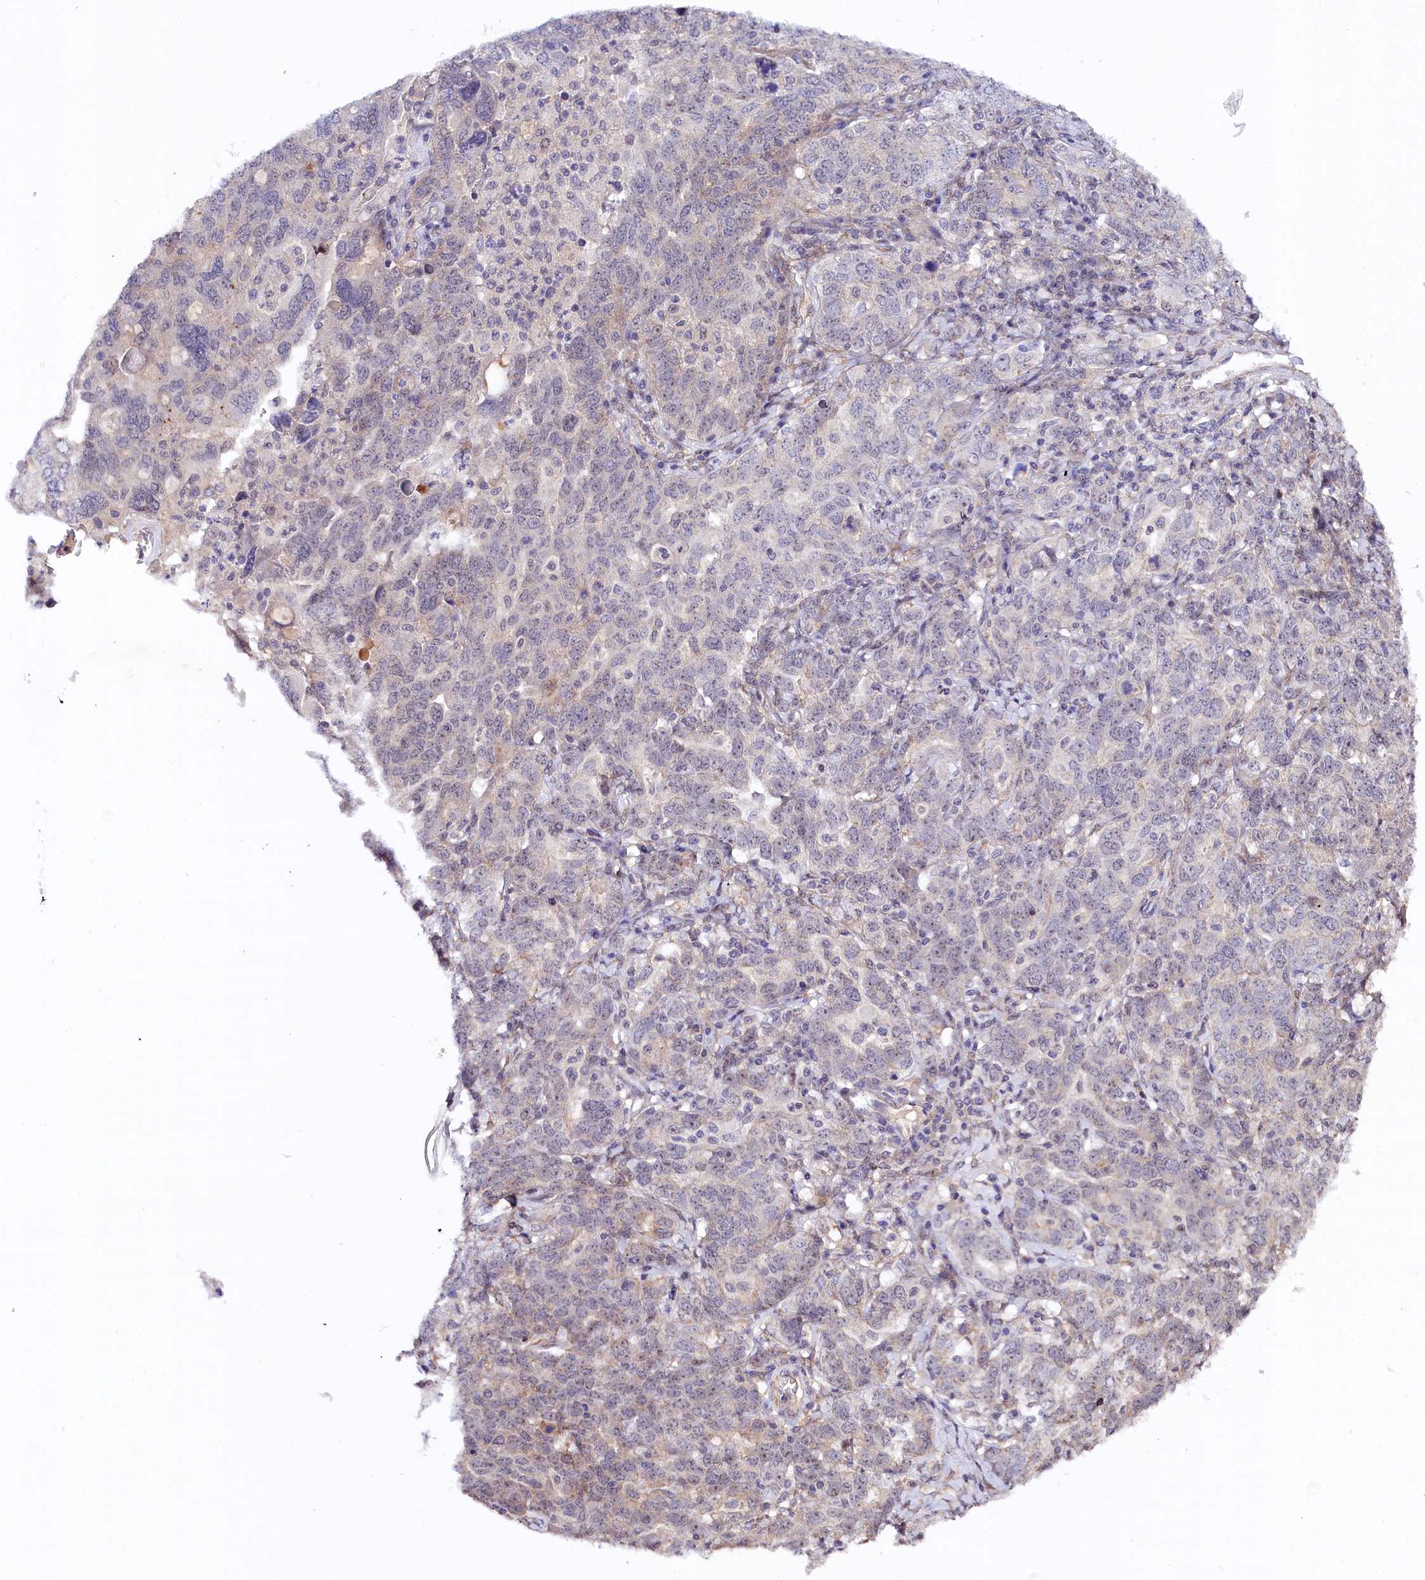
{"staining": {"intensity": "weak", "quantity": "<25%", "location": "cytoplasmic/membranous"}, "tissue": "ovarian cancer", "cell_type": "Tumor cells", "image_type": "cancer", "snomed": [{"axis": "morphology", "description": "Carcinoma, endometroid"}, {"axis": "topography", "description": "Ovary"}], "caption": "Immunohistochemical staining of human endometroid carcinoma (ovarian) shows no significant staining in tumor cells.", "gene": "PHLDB1", "patient": {"sex": "female", "age": 62}}